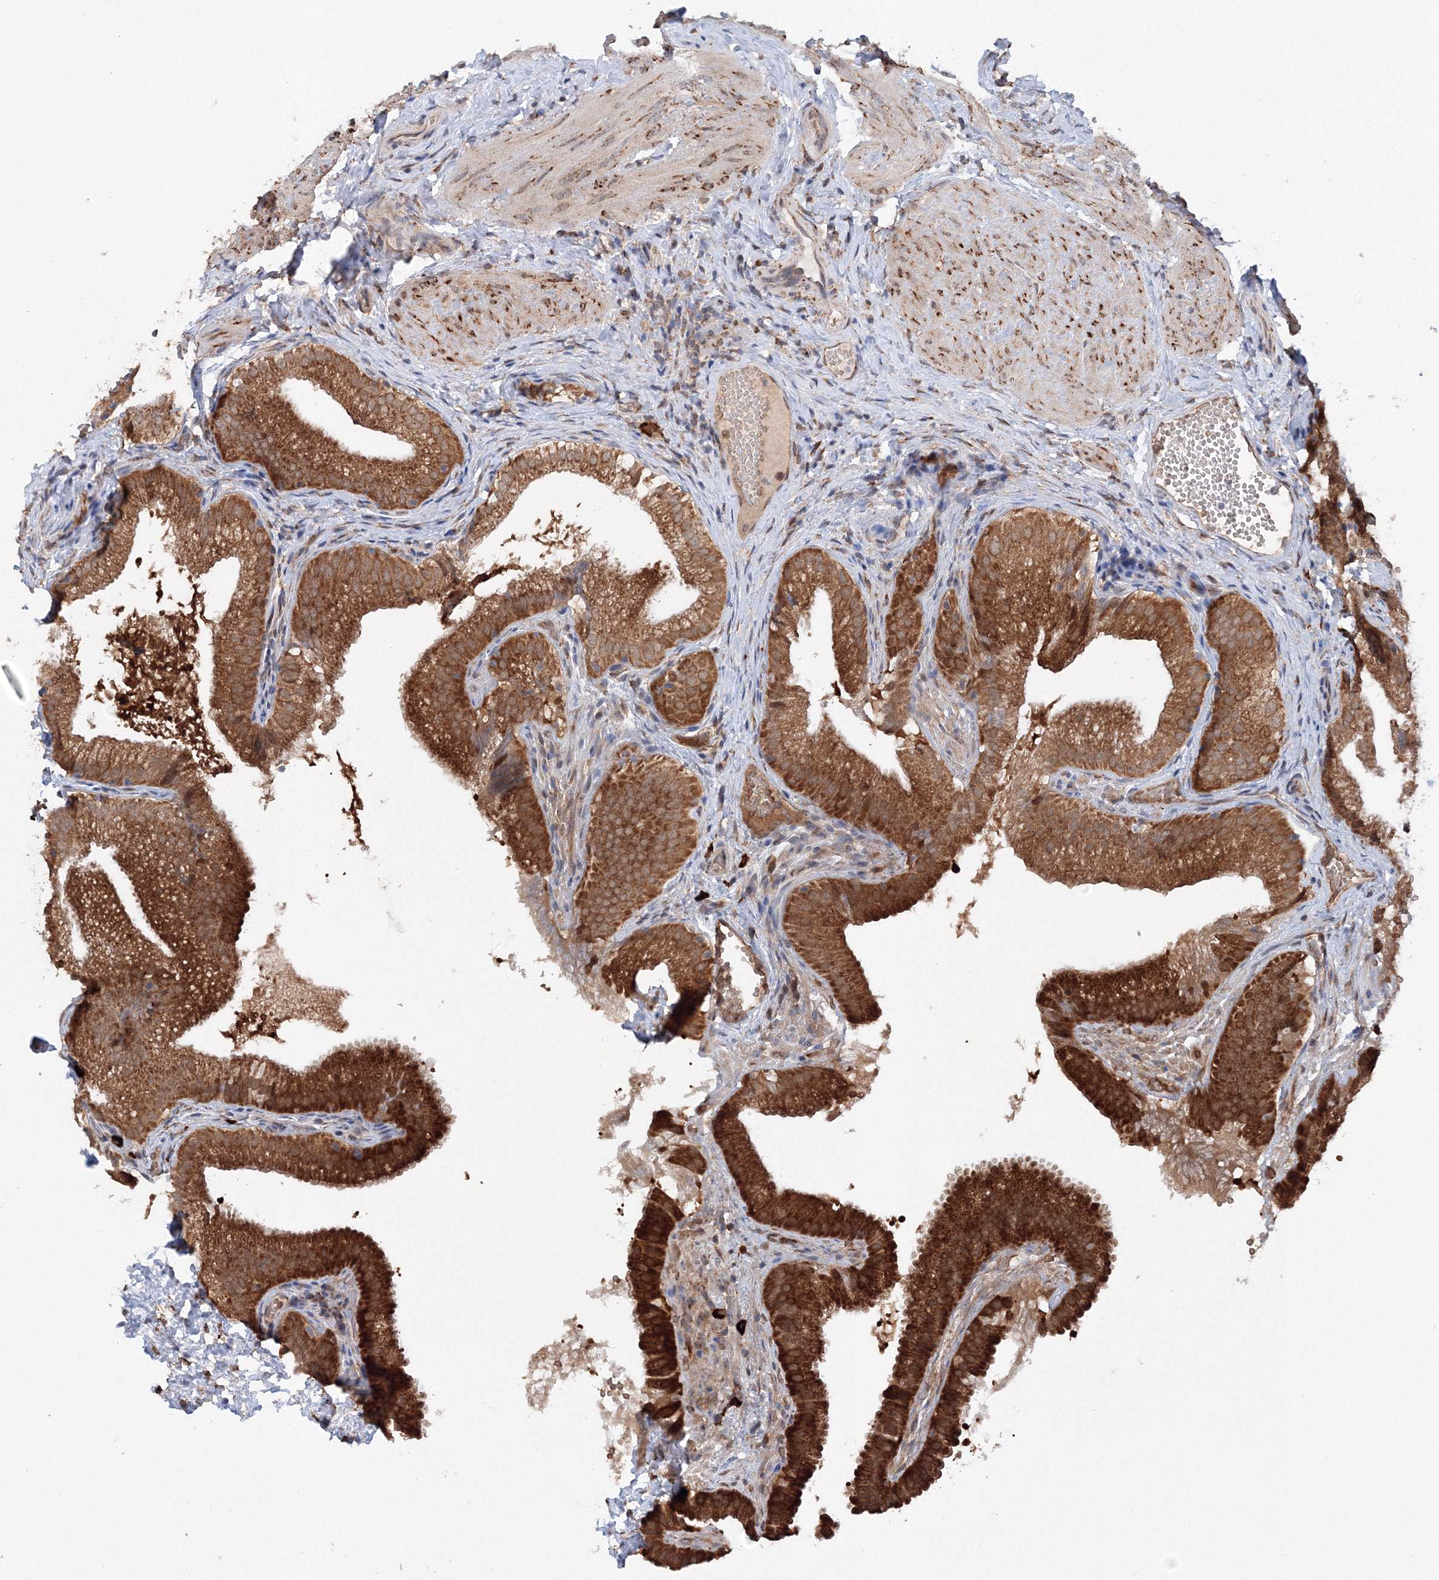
{"staining": {"intensity": "strong", "quantity": ">75%", "location": "cytoplasmic/membranous"}, "tissue": "gallbladder", "cell_type": "Glandular cells", "image_type": "normal", "snomed": [{"axis": "morphology", "description": "Normal tissue, NOS"}, {"axis": "topography", "description": "Gallbladder"}], "caption": "The micrograph reveals a brown stain indicating the presence of a protein in the cytoplasmic/membranous of glandular cells in gallbladder. (IHC, brightfield microscopy, high magnification).", "gene": "DIS3L2", "patient": {"sex": "female", "age": 30}}